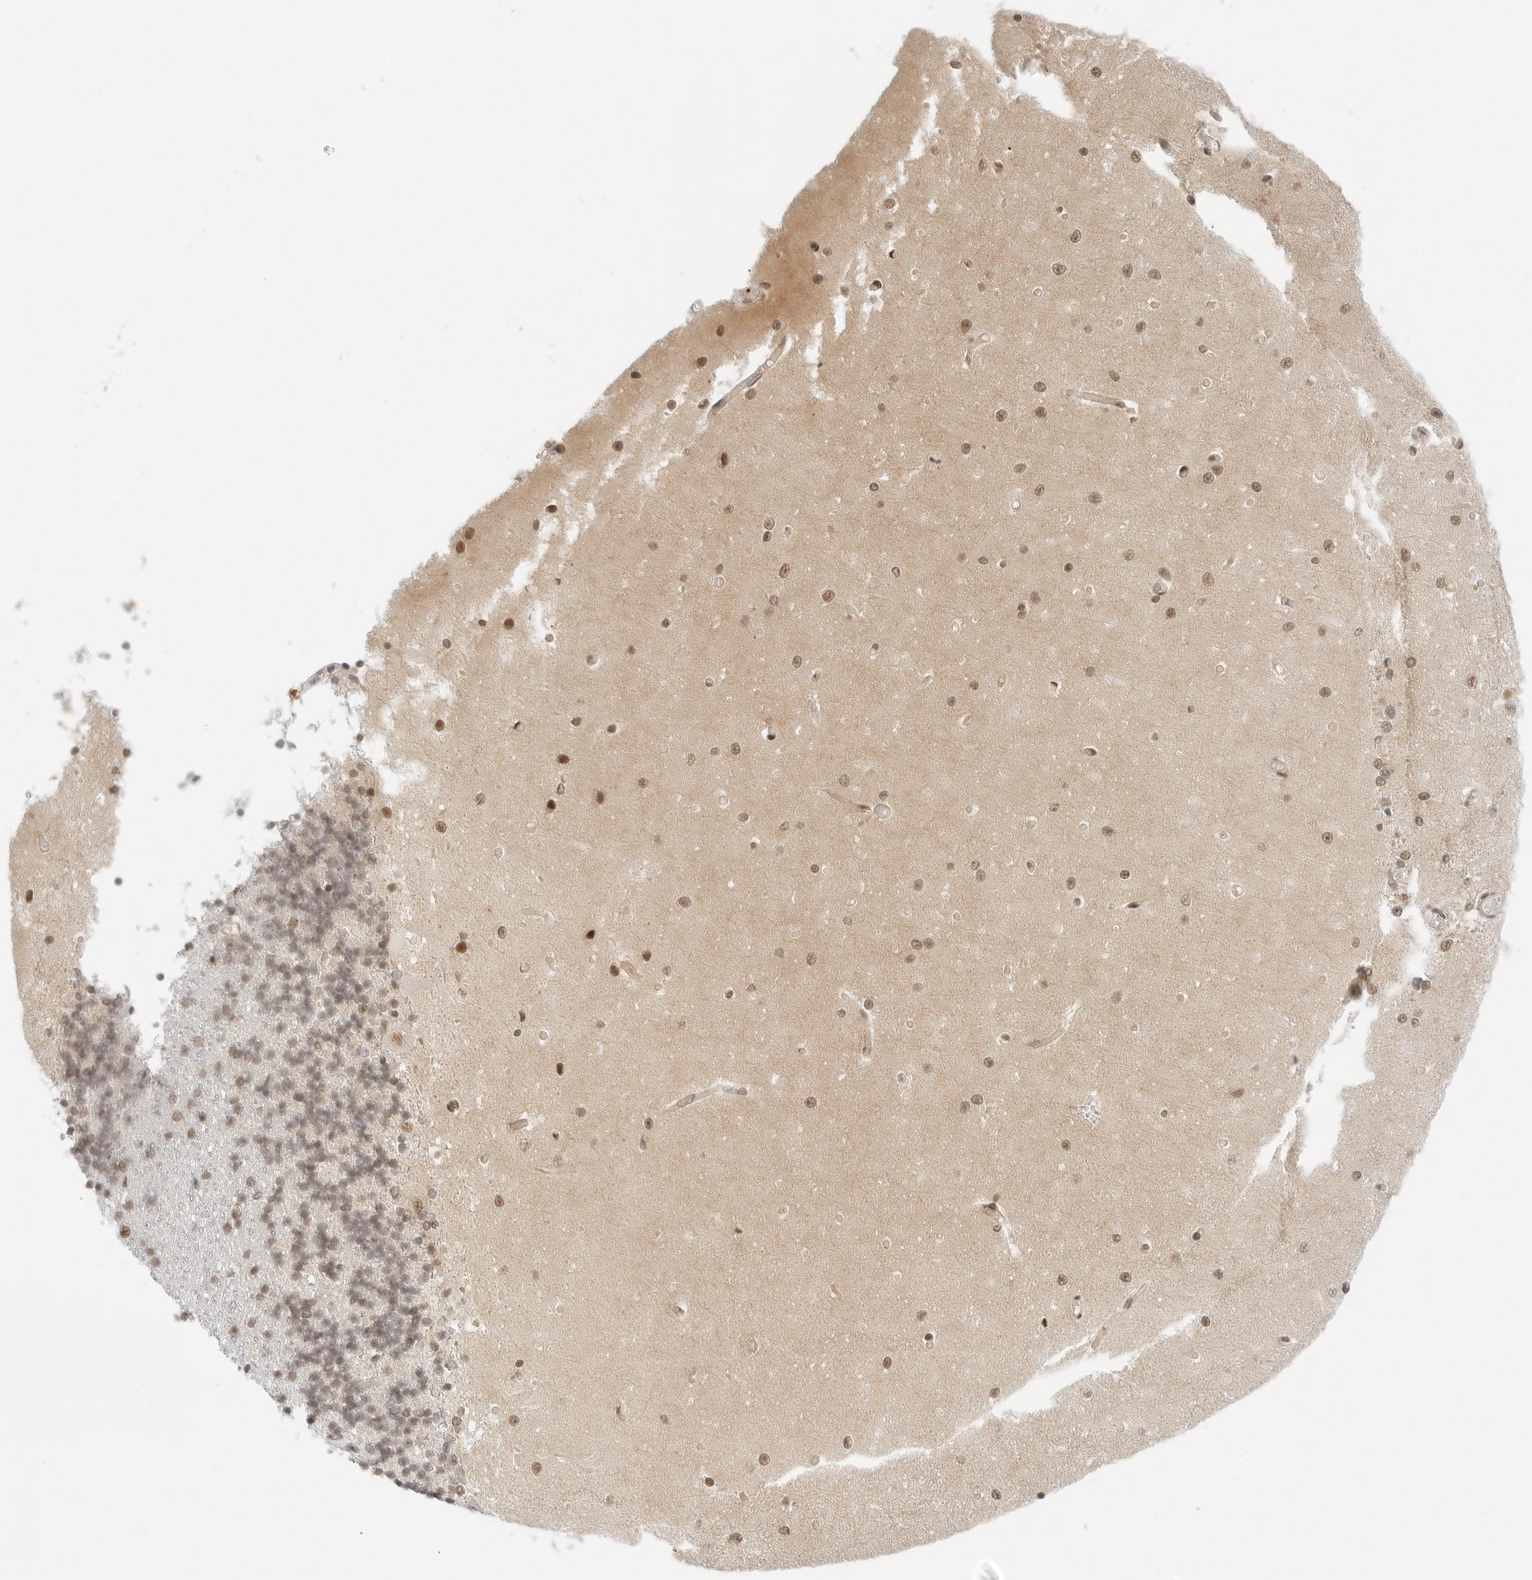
{"staining": {"intensity": "weak", "quantity": "<25%", "location": "nuclear"}, "tissue": "cerebellum", "cell_type": "Cells in granular layer", "image_type": "normal", "snomed": [{"axis": "morphology", "description": "Normal tissue, NOS"}, {"axis": "topography", "description": "Cerebellum"}], "caption": "High power microscopy histopathology image of an IHC image of benign cerebellum, revealing no significant positivity in cells in granular layer.", "gene": "NEO1", "patient": {"sex": "male", "age": 37}}